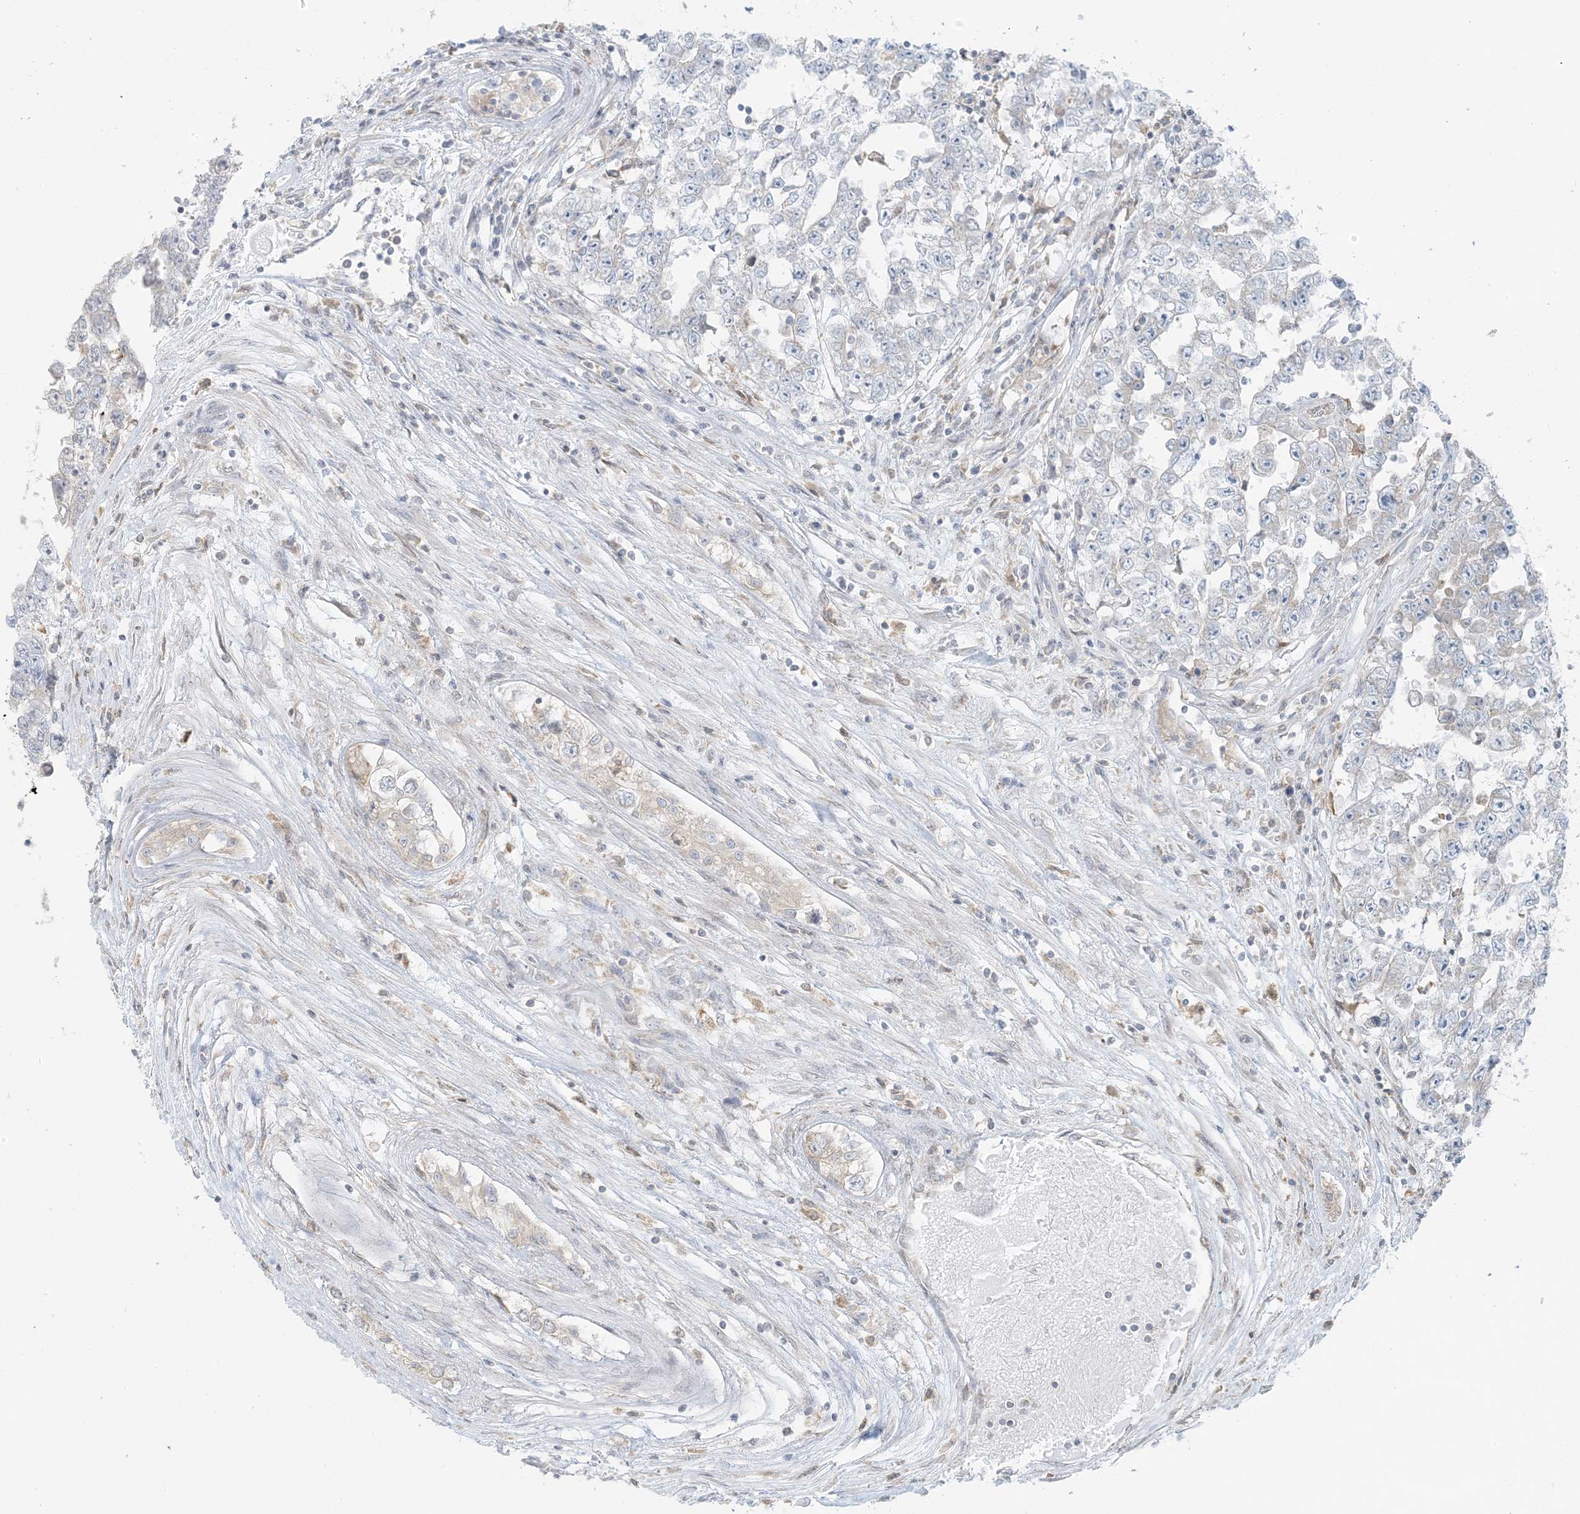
{"staining": {"intensity": "negative", "quantity": "none", "location": "none"}, "tissue": "testis cancer", "cell_type": "Tumor cells", "image_type": "cancer", "snomed": [{"axis": "morphology", "description": "Carcinoma, Embryonal, NOS"}, {"axis": "topography", "description": "Testis"}], "caption": "Human testis embryonal carcinoma stained for a protein using immunohistochemistry (IHC) displays no positivity in tumor cells.", "gene": "EEFSEC", "patient": {"sex": "male", "age": 25}}